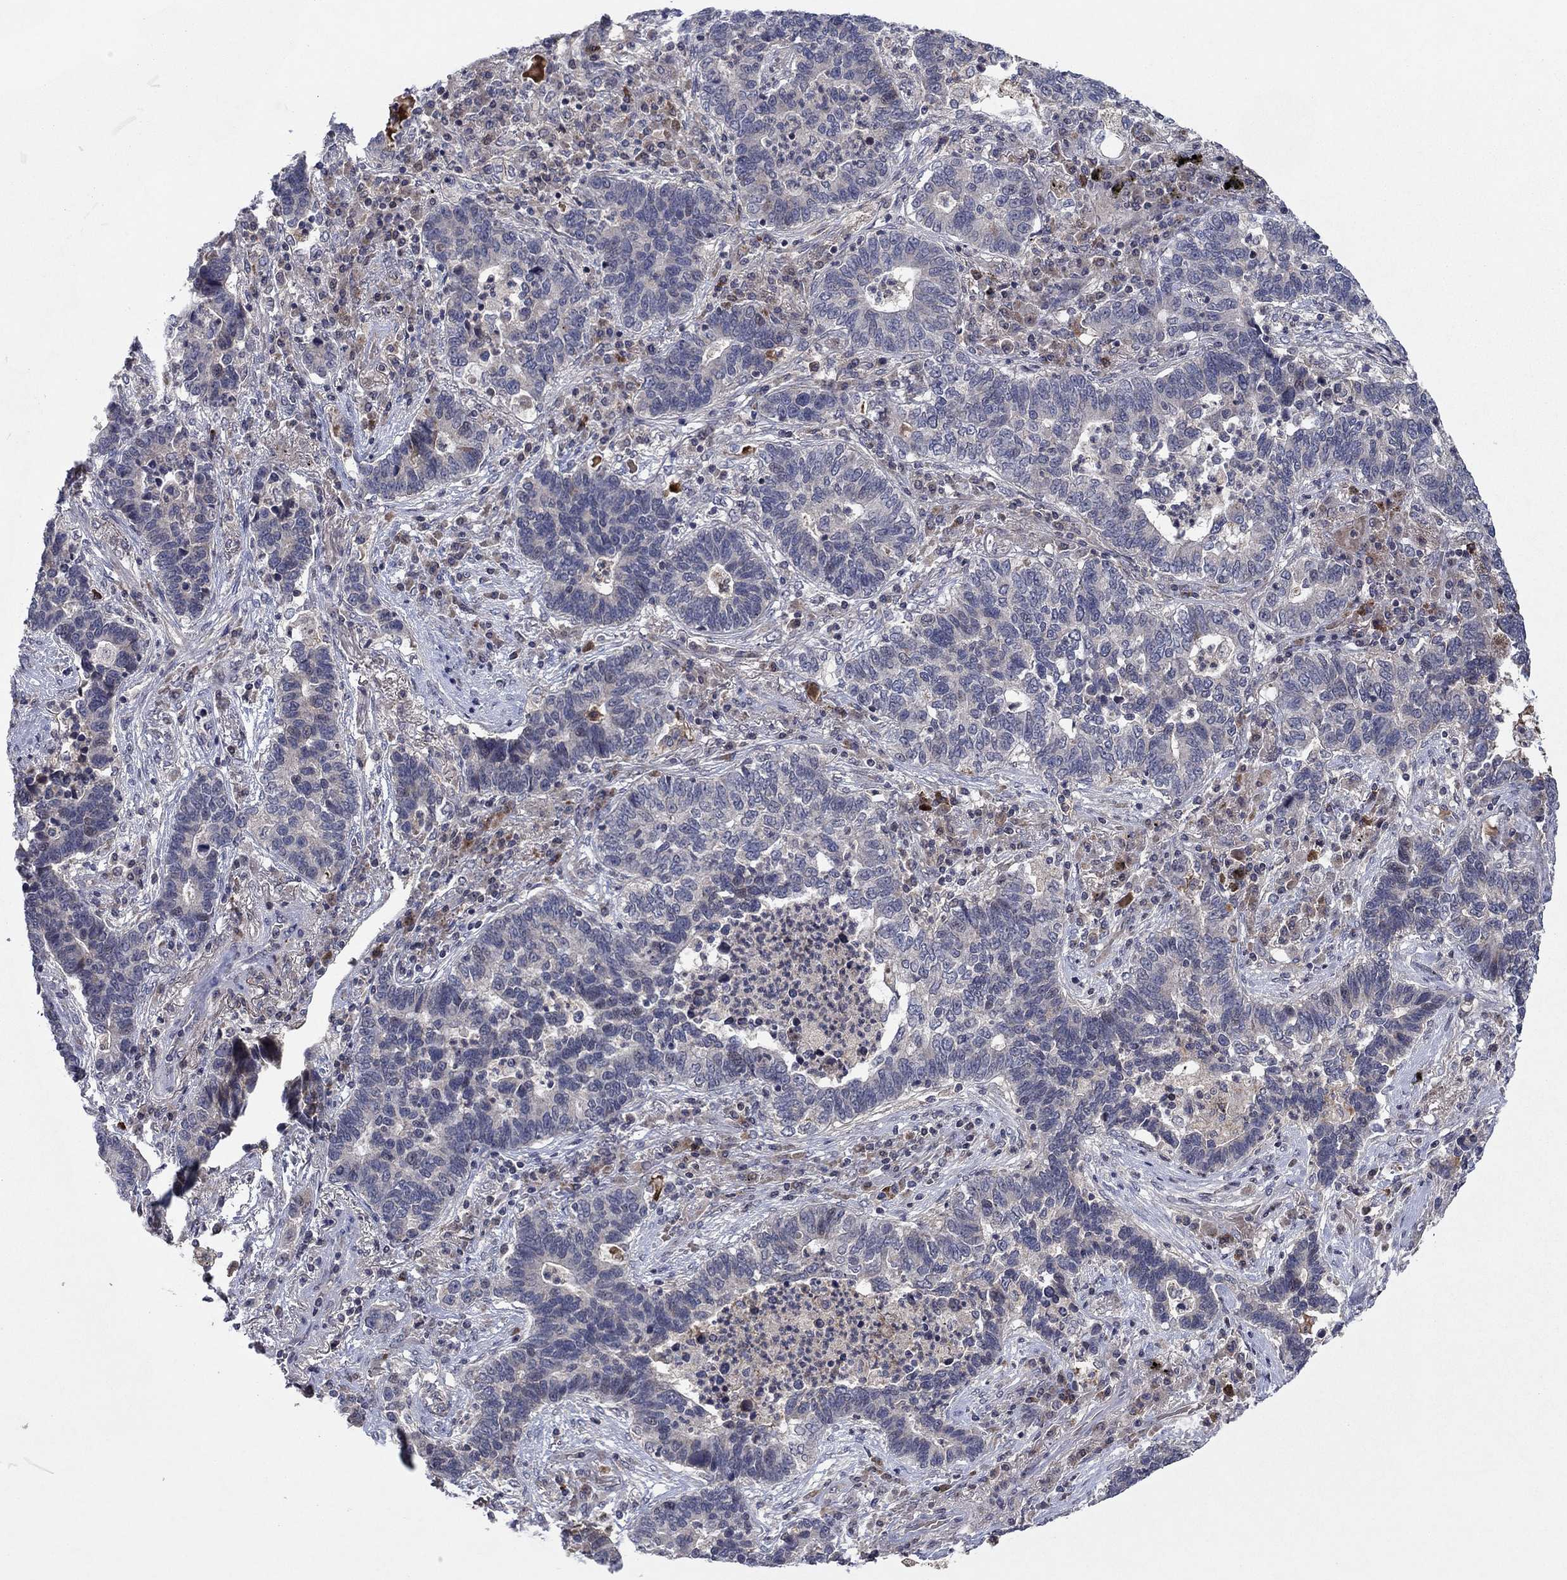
{"staining": {"intensity": "negative", "quantity": "none", "location": "none"}, "tissue": "lung cancer", "cell_type": "Tumor cells", "image_type": "cancer", "snomed": [{"axis": "morphology", "description": "Adenocarcinoma, NOS"}, {"axis": "topography", "description": "Lung"}], "caption": "The histopathology image exhibits no significant expression in tumor cells of adenocarcinoma (lung).", "gene": "IL4", "patient": {"sex": "female", "age": 57}}